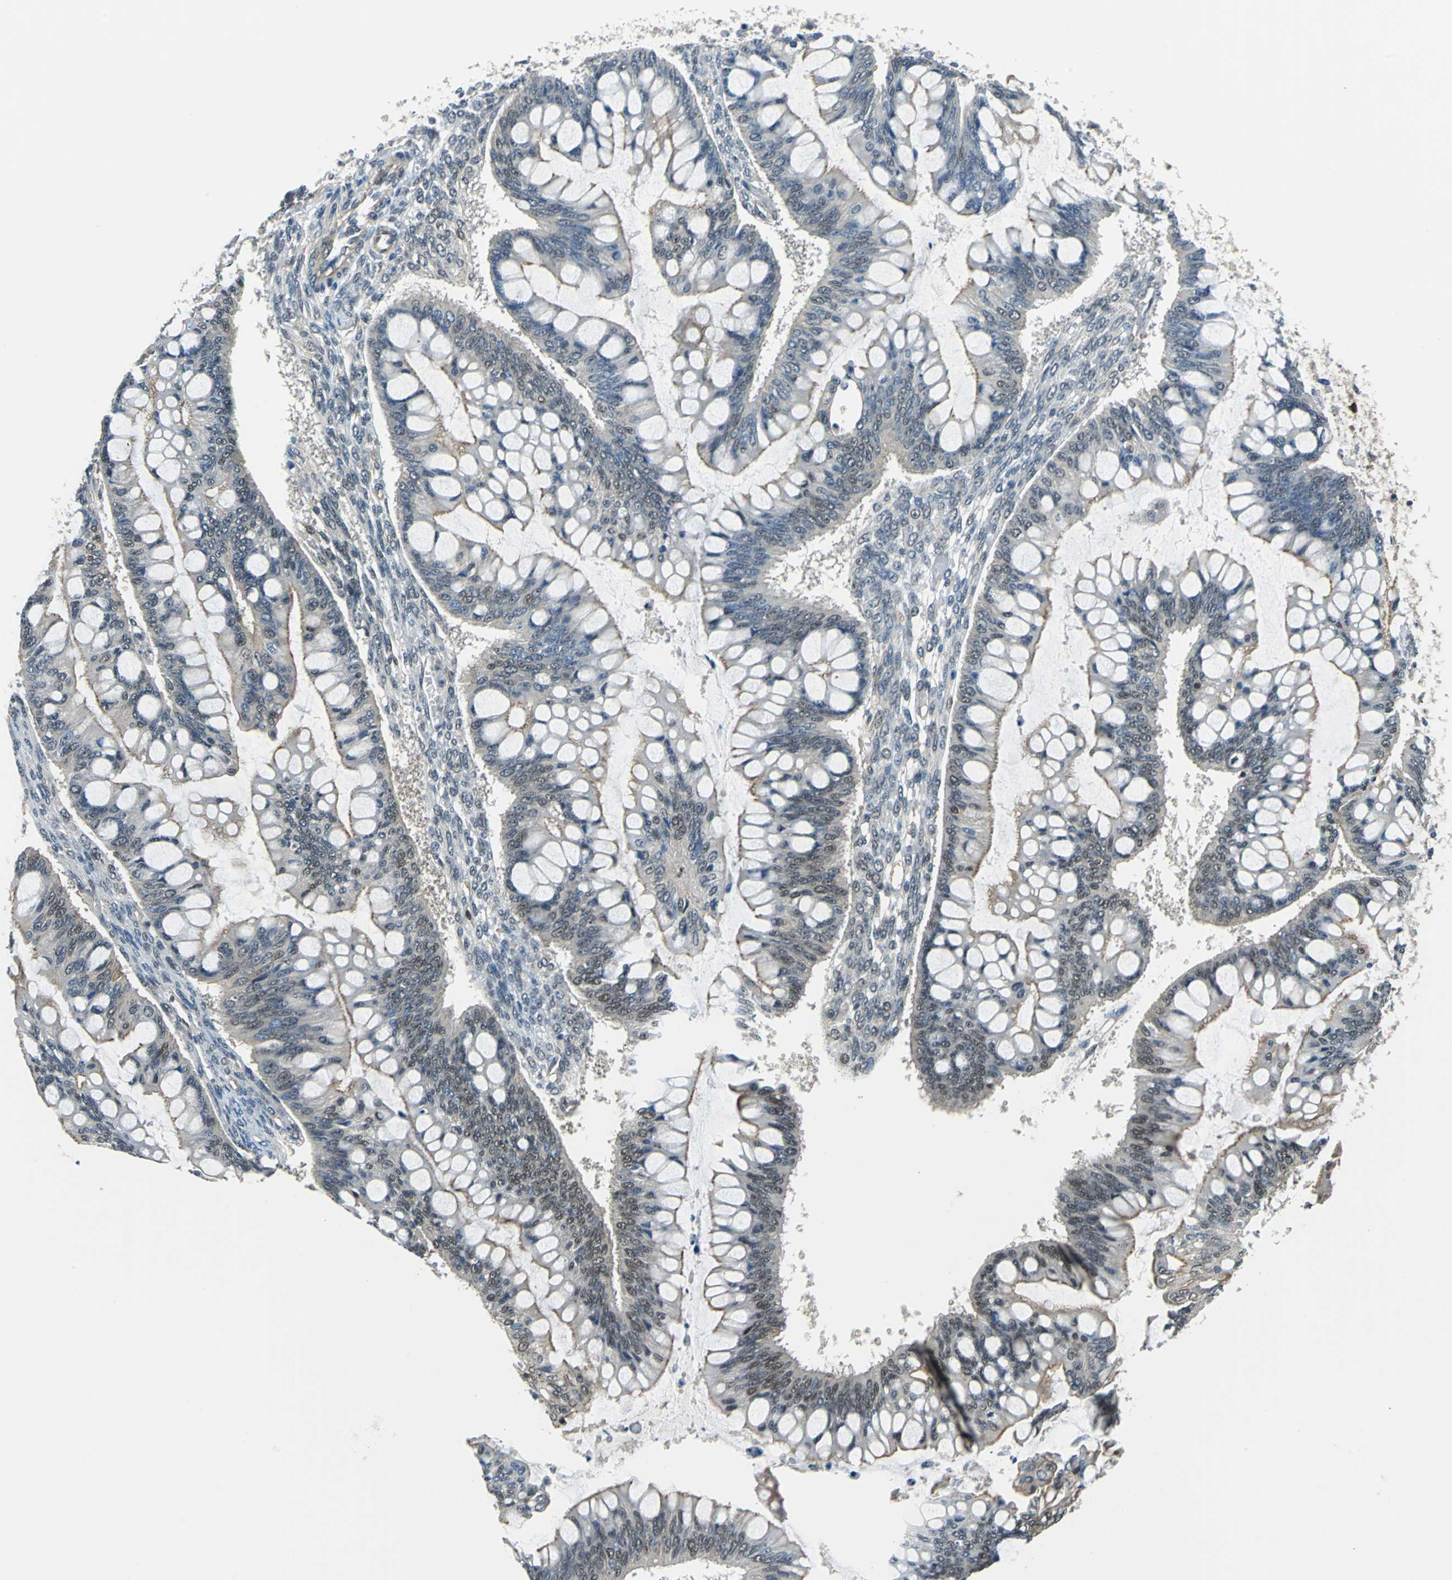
{"staining": {"intensity": "weak", "quantity": "25%-75%", "location": "cytoplasmic/membranous,nuclear"}, "tissue": "ovarian cancer", "cell_type": "Tumor cells", "image_type": "cancer", "snomed": [{"axis": "morphology", "description": "Cystadenocarcinoma, mucinous, NOS"}, {"axis": "topography", "description": "Ovary"}], "caption": "Tumor cells exhibit weak cytoplasmic/membranous and nuclear staining in about 25%-75% of cells in ovarian cancer (mucinous cystadenocarcinoma). The staining was performed using DAB to visualize the protein expression in brown, while the nuclei were stained in blue with hematoxylin (Magnification: 20x).", "gene": "ARPC3", "patient": {"sex": "female", "age": 73}}